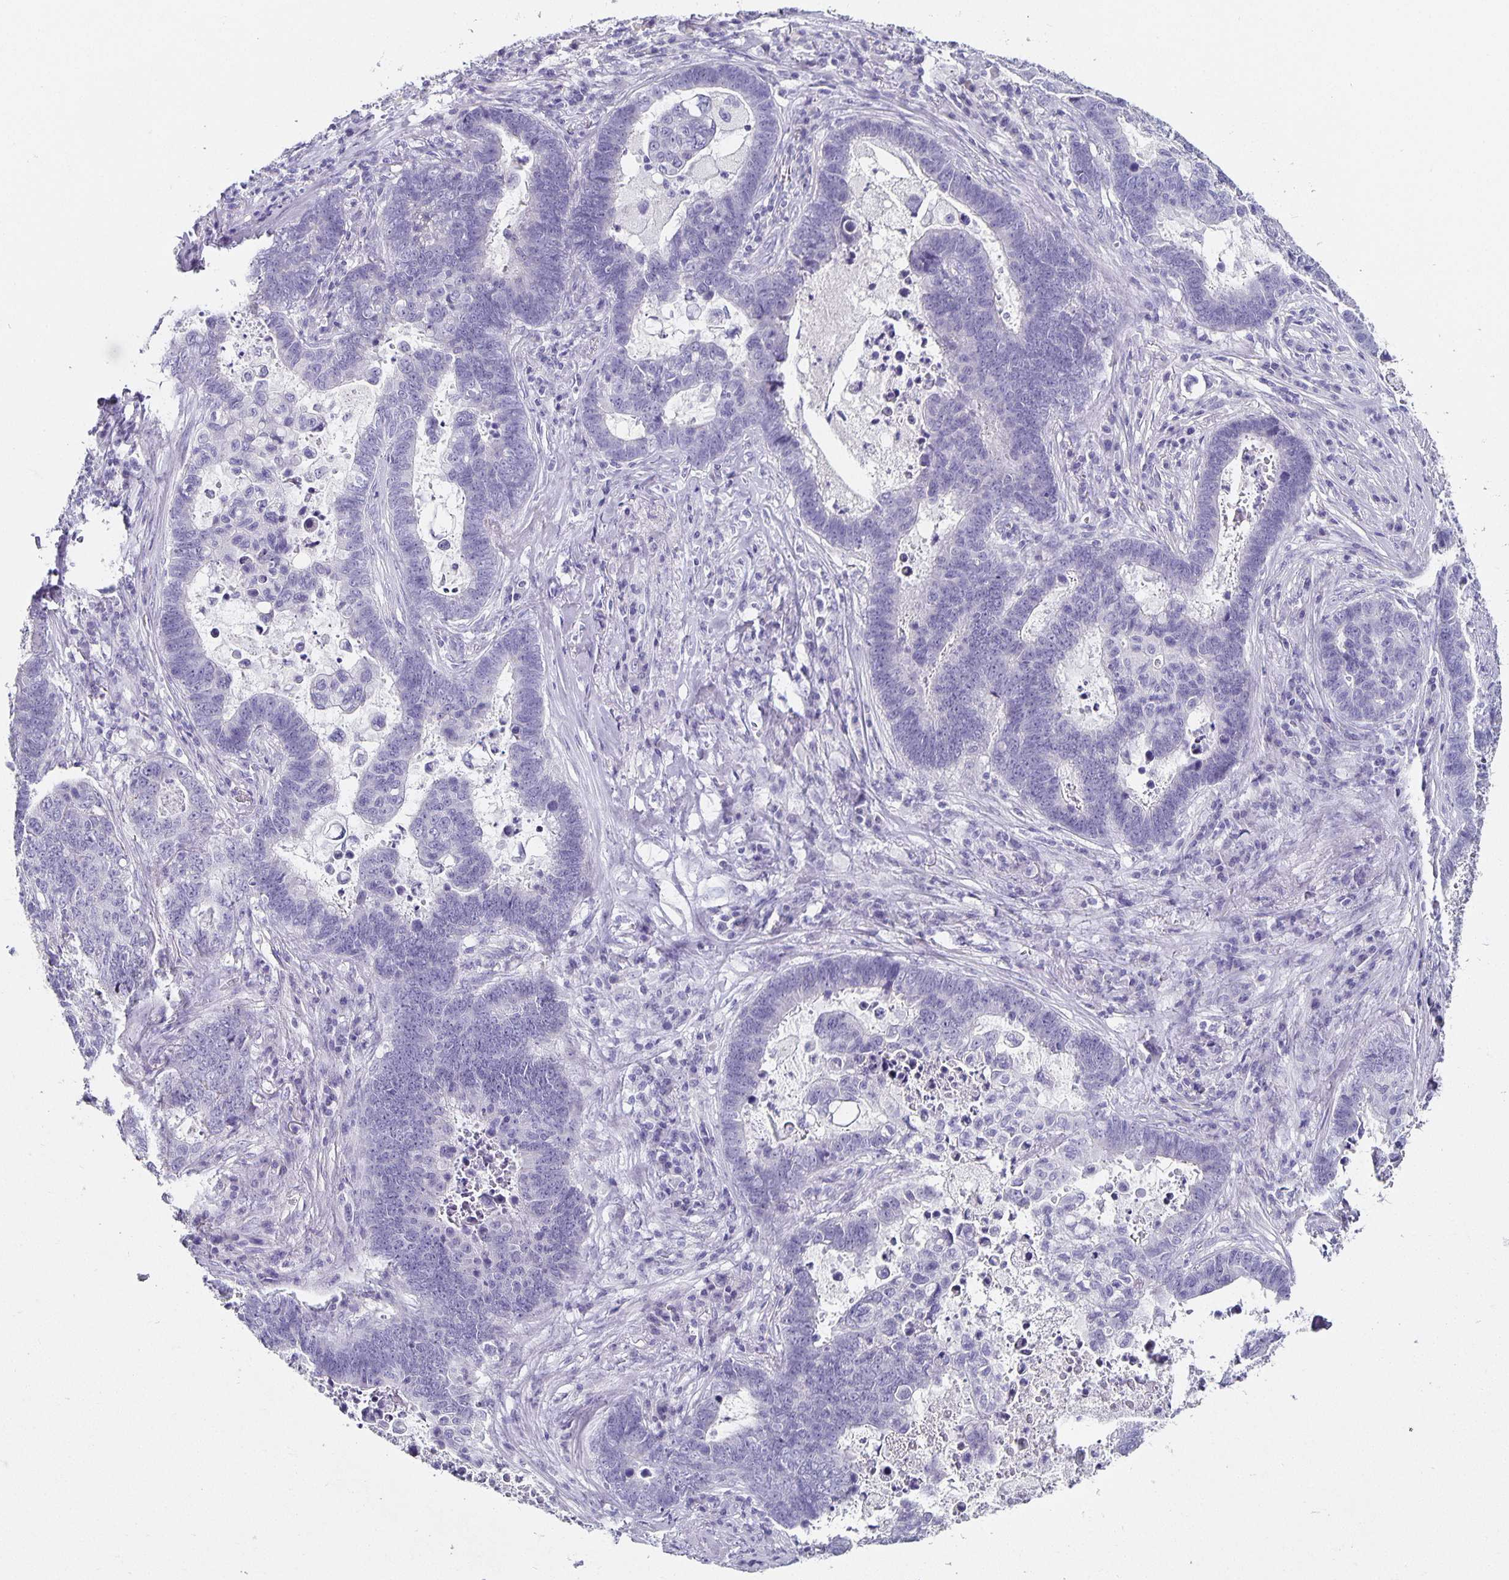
{"staining": {"intensity": "negative", "quantity": "none", "location": "none"}, "tissue": "lung cancer", "cell_type": "Tumor cells", "image_type": "cancer", "snomed": [{"axis": "morphology", "description": "Aneuploidy"}, {"axis": "morphology", "description": "Adenocarcinoma, NOS"}, {"axis": "morphology", "description": "Adenocarcinoma primary or metastatic"}, {"axis": "topography", "description": "Lung"}], "caption": "There is no significant positivity in tumor cells of lung adenocarcinoma primary or metastatic.", "gene": "CHGA", "patient": {"sex": "female", "age": 75}}